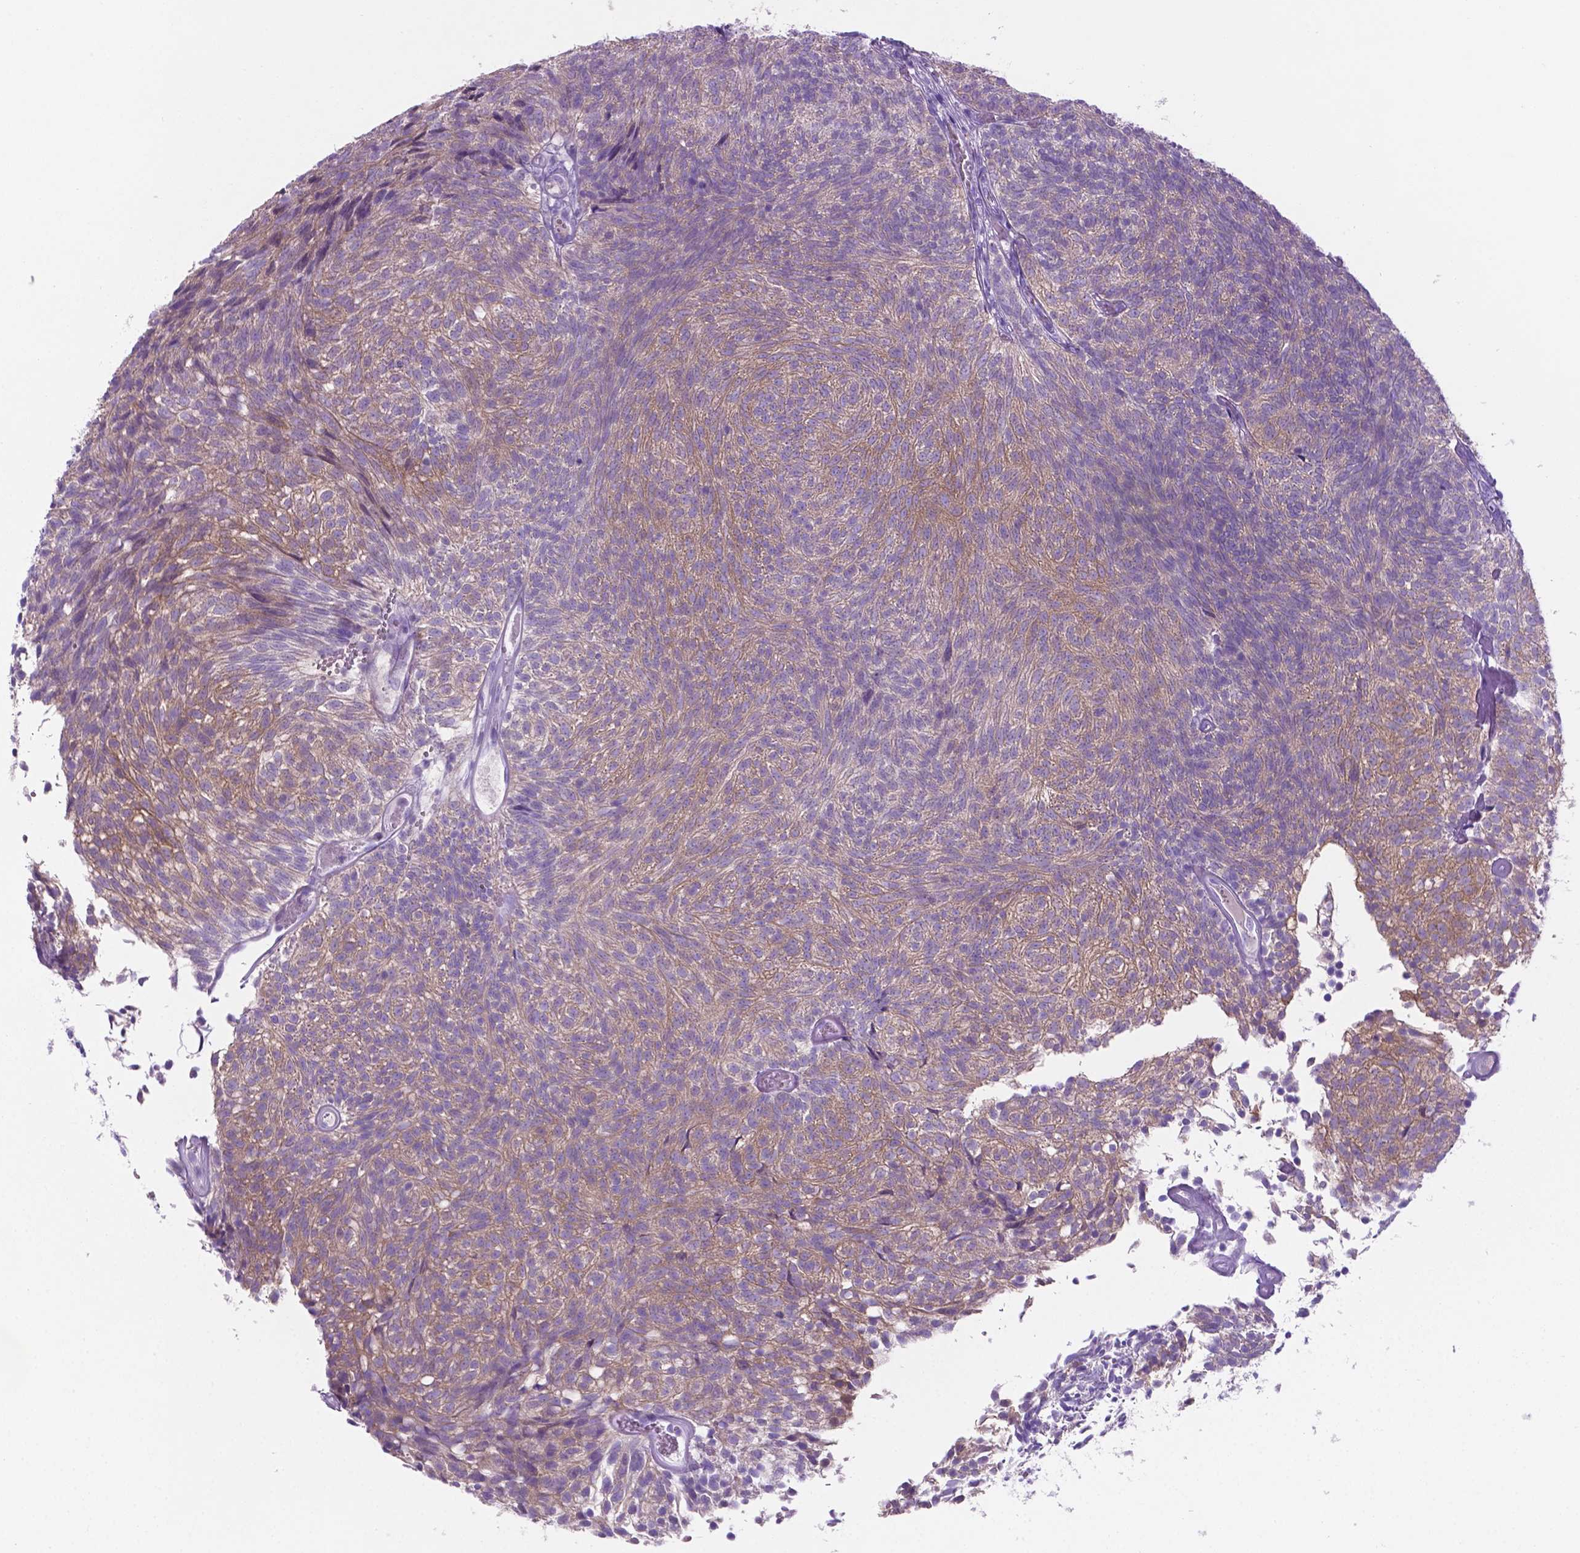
{"staining": {"intensity": "moderate", "quantity": "25%-75%", "location": "cytoplasmic/membranous"}, "tissue": "urothelial cancer", "cell_type": "Tumor cells", "image_type": "cancer", "snomed": [{"axis": "morphology", "description": "Urothelial carcinoma, Low grade"}, {"axis": "topography", "description": "Urinary bladder"}], "caption": "Urothelial carcinoma (low-grade) stained for a protein shows moderate cytoplasmic/membranous positivity in tumor cells.", "gene": "POU4F1", "patient": {"sex": "male", "age": 77}}